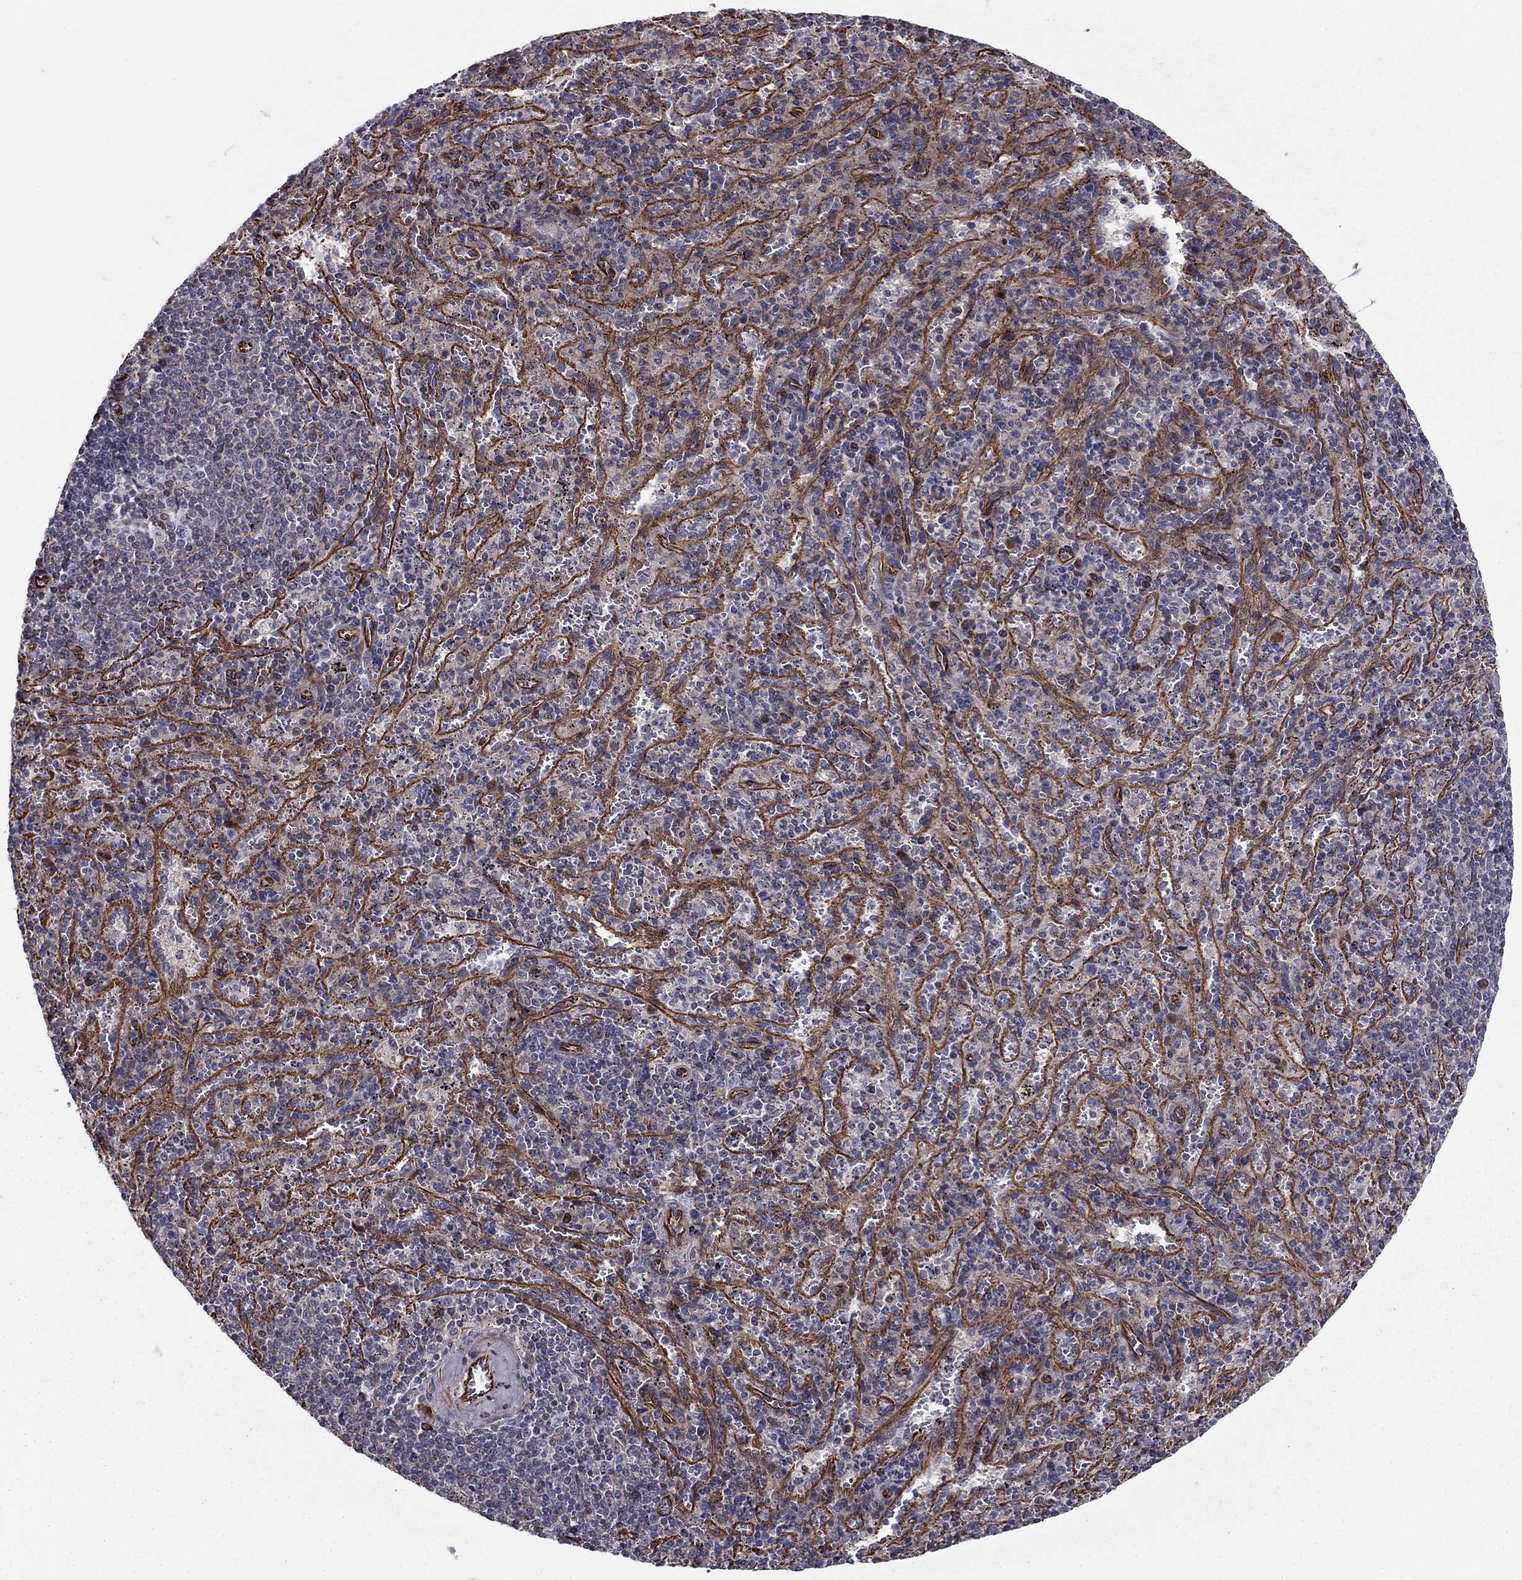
{"staining": {"intensity": "negative", "quantity": "none", "location": "none"}, "tissue": "spleen", "cell_type": "Cells in red pulp", "image_type": "normal", "snomed": [{"axis": "morphology", "description": "Normal tissue, NOS"}, {"axis": "topography", "description": "Spleen"}], "caption": "The histopathology image demonstrates no staining of cells in red pulp in unremarkable spleen. (DAB (3,3'-diaminobenzidine) IHC, high magnification).", "gene": "CLSTN1", "patient": {"sex": "male", "age": 57}}